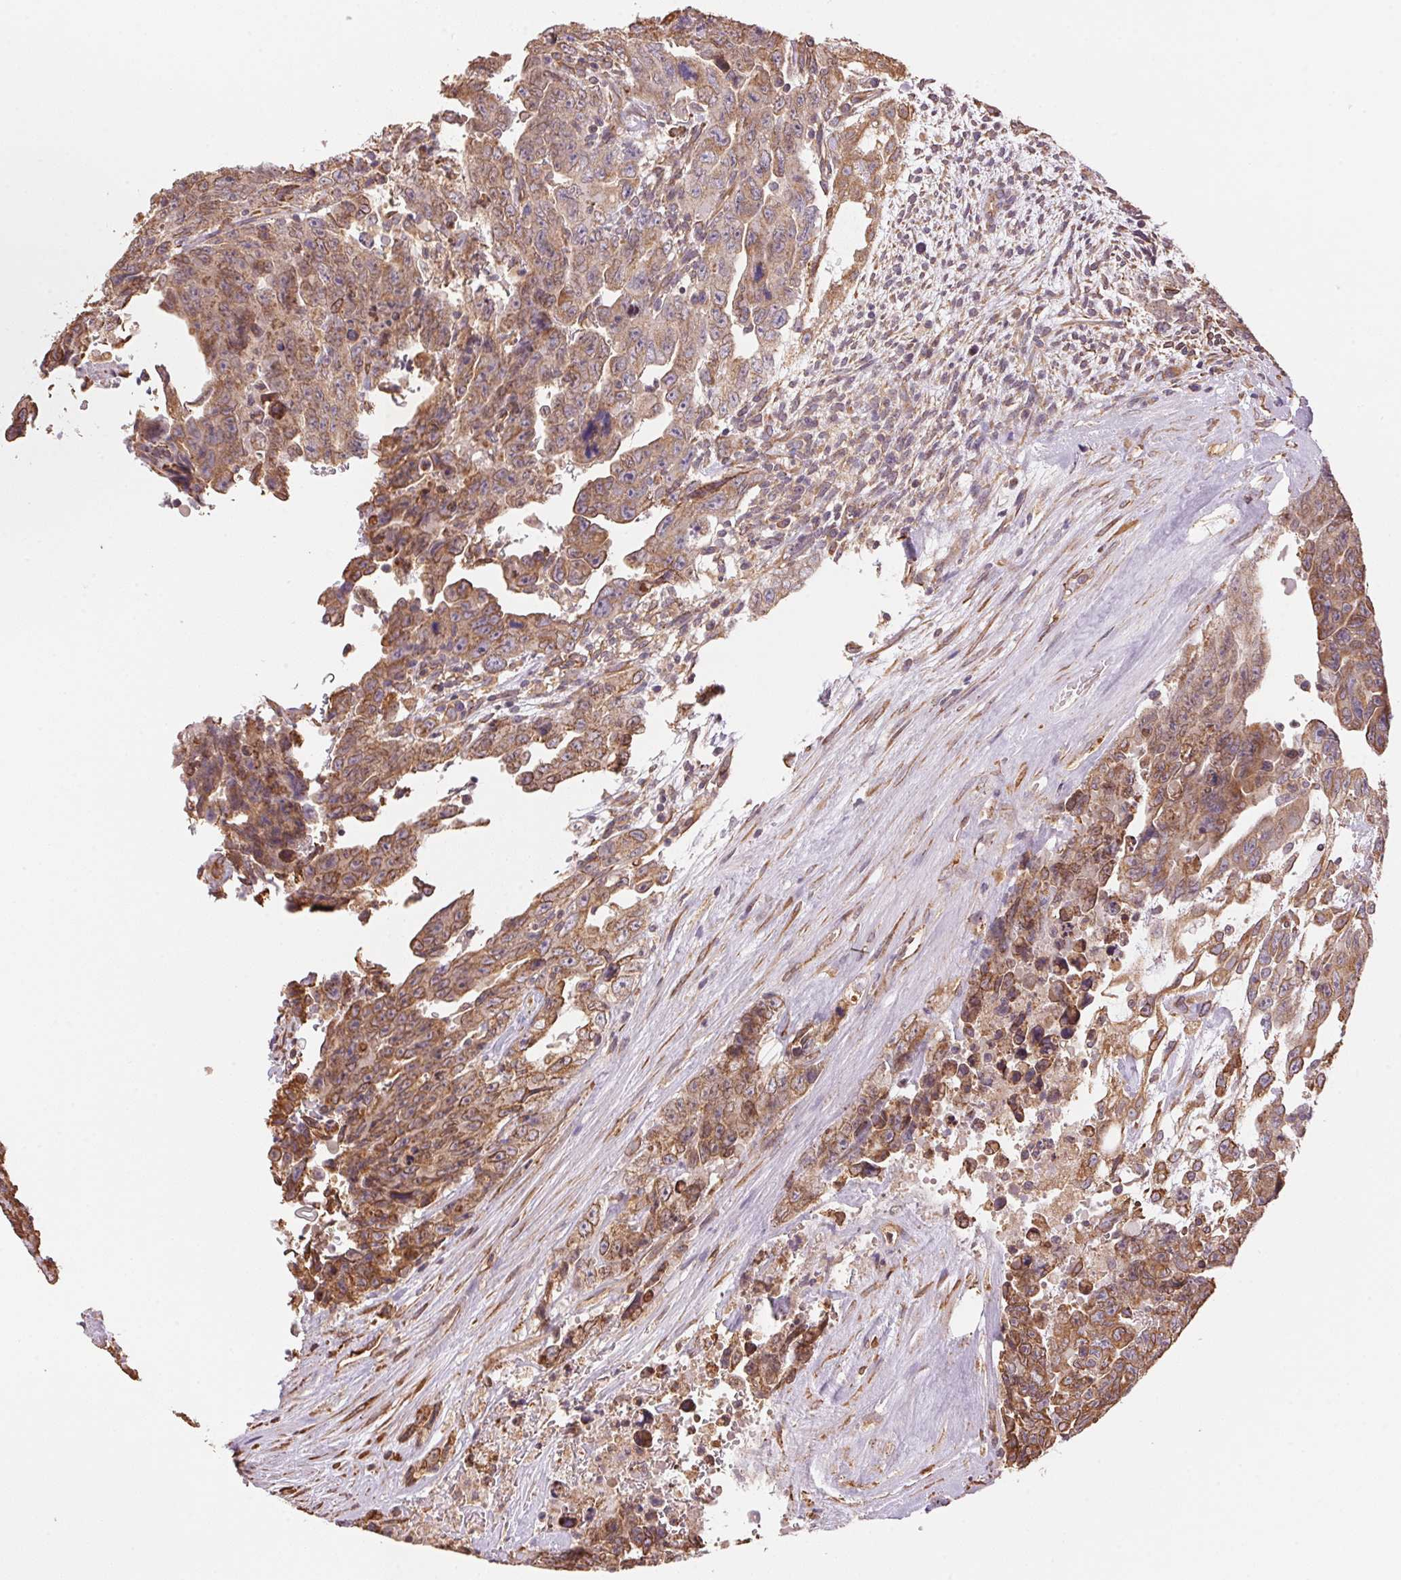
{"staining": {"intensity": "moderate", "quantity": ">75%", "location": "cytoplasmic/membranous"}, "tissue": "testis cancer", "cell_type": "Tumor cells", "image_type": "cancer", "snomed": [{"axis": "morphology", "description": "Carcinoma, Embryonal, NOS"}, {"axis": "topography", "description": "Testis"}], "caption": "Protein expression analysis of testis embryonal carcinoma shows moderate cytoplasmic/membranous positivity in about >75% of tumor cells.", "gene": "C6orf163", "patient": {"sex": "male", "age": 24}}